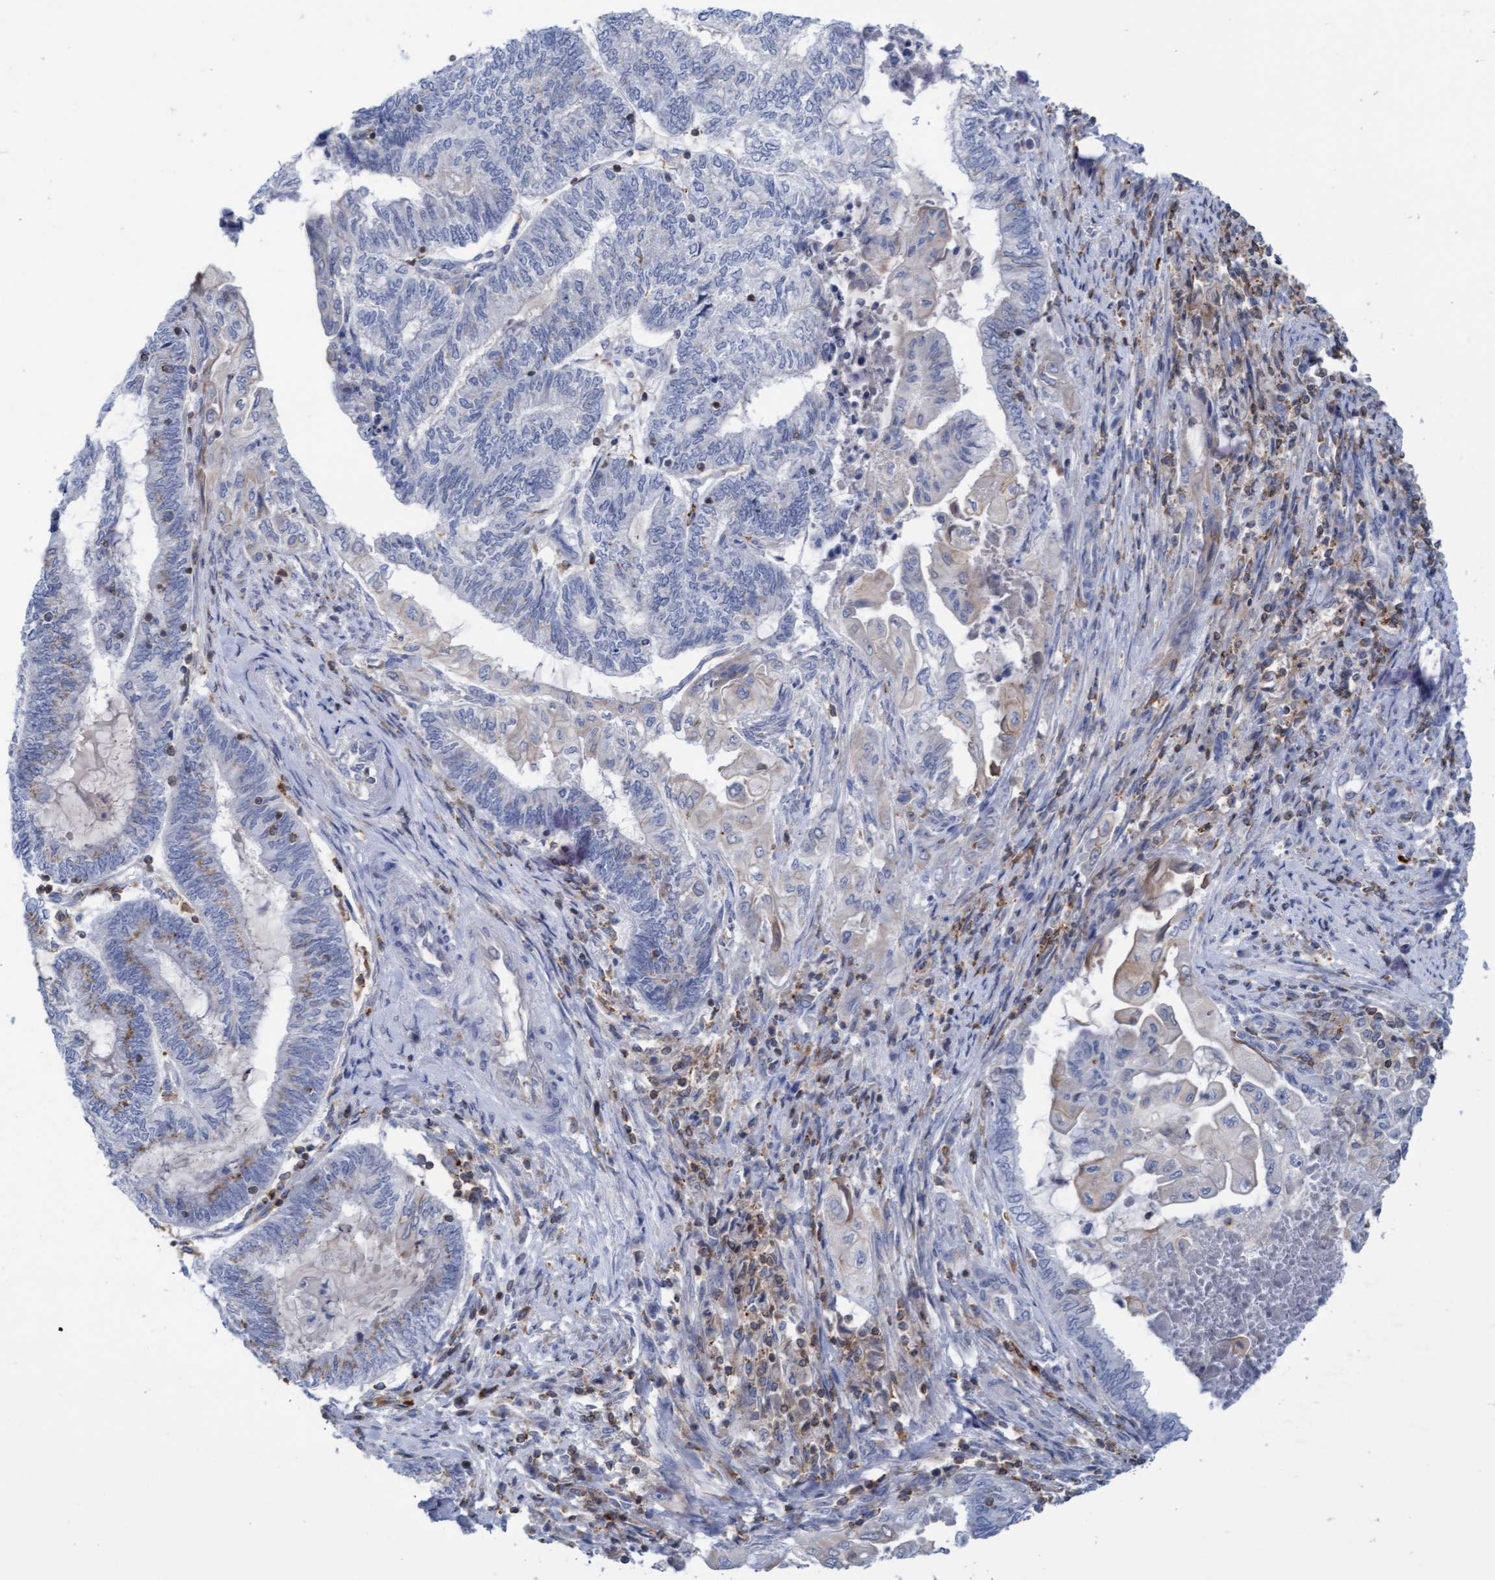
{"staining": {"intensity": "weak", "quantity": "<25%", "location": "cytoplasmic/membranous"}, "tissue": "endometrial cancer", "cell_type": "Tumor cells", "image_type": "cancer", "snomed": [{"axis": "morphology", "description": "Adenocarcinoma, NOS"}, {"axis": "topography", "description": "Uterus"}, {"axis": "topography", "description": "Endometrium"}], "caption": "DAB immunohistochemical staining of endometrial cancer (adenocarcinoma) shows no significant expression in tumor cells. (DAB IHC visualized using brightfield microscopy, high magnification).", "gene": "FNBP1", "patient": {"sex": "female", "age": 70}}